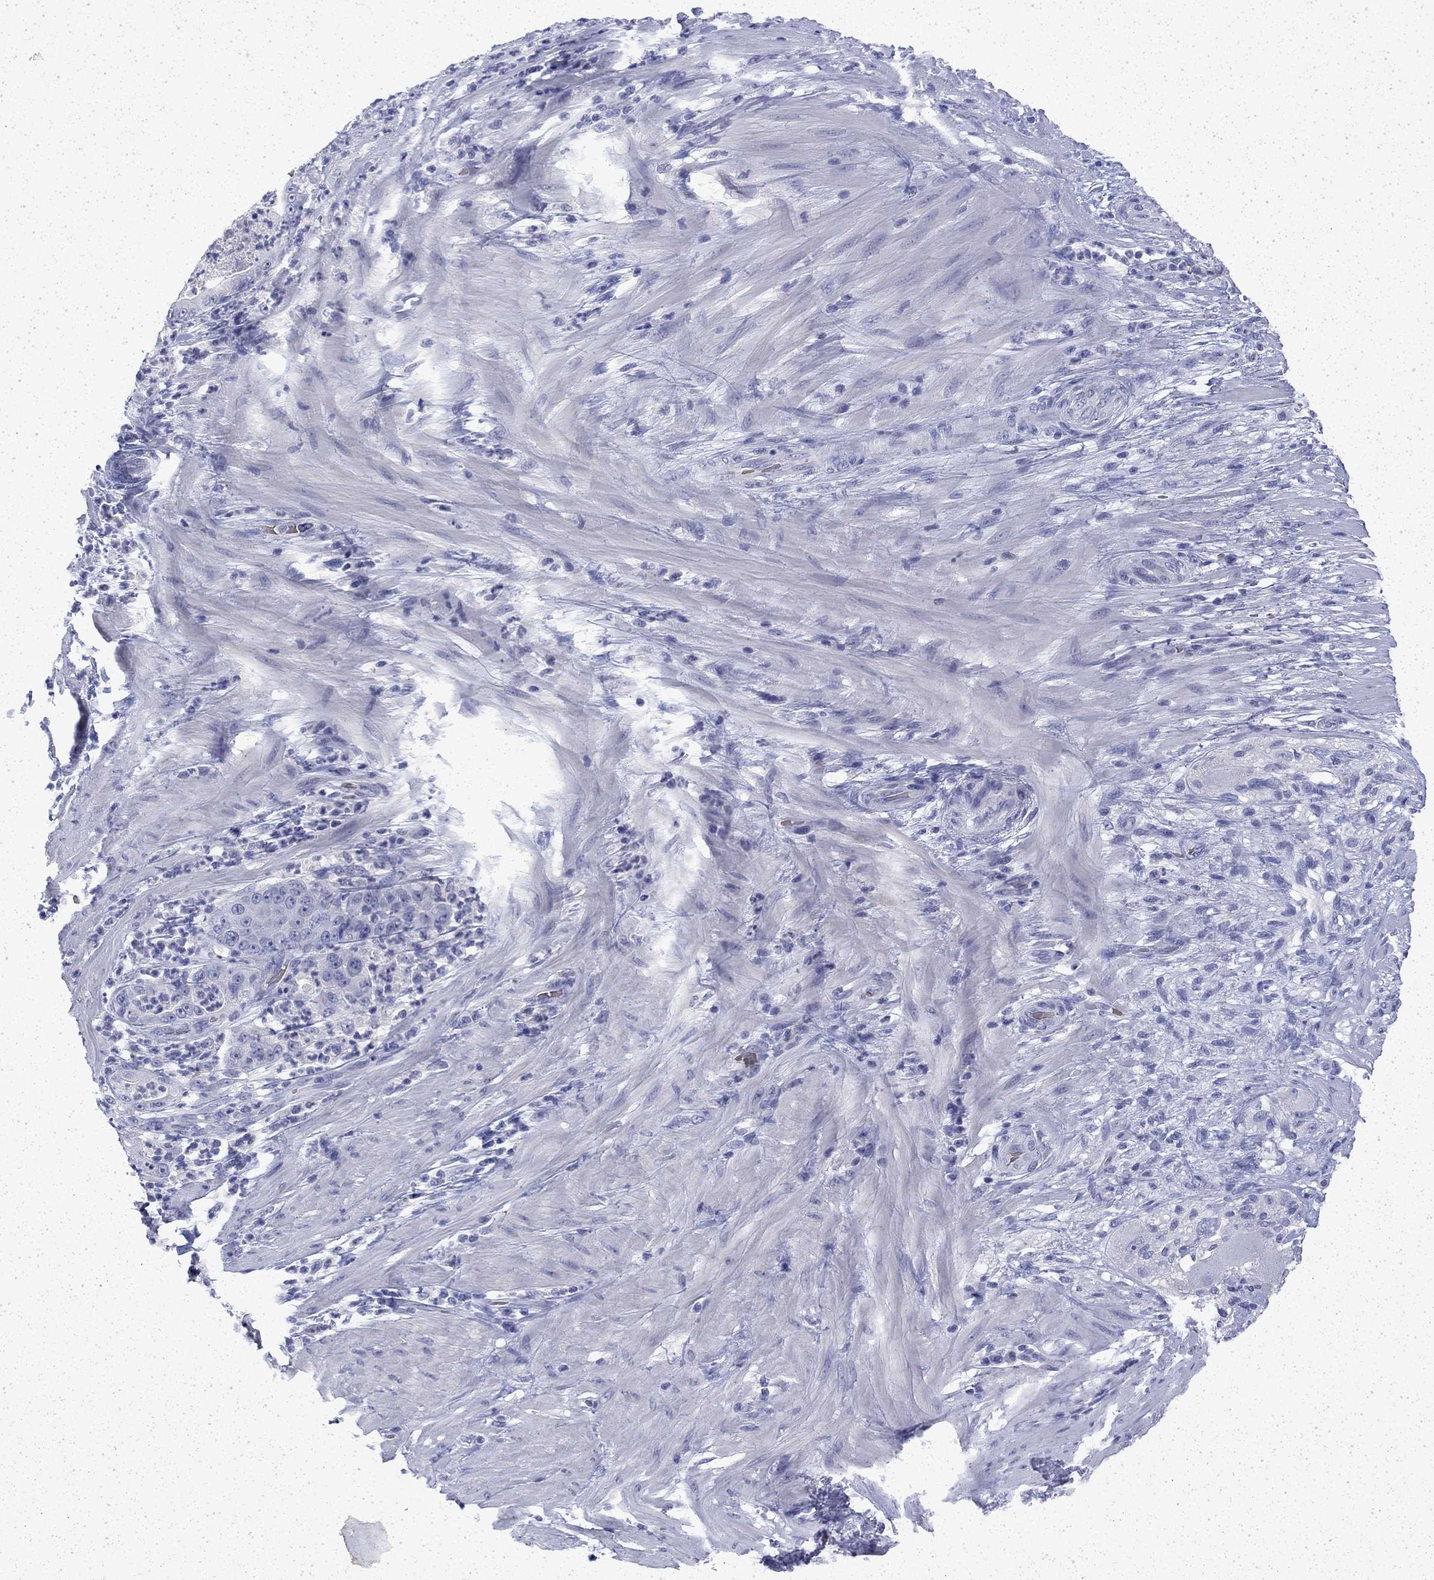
{"staining": {"intensity": "negative", "quantity": "none", "location": "none"}, "tissue": "pancreatic cancer", "cell_type": "Tumor cells", "image_type": "cancer", "snomed": [{"axis": "morphology", "description": "Adenocarcinoma, NOS"}, {"axis": "topography", "description": "Pancreas"}], "caption": "Tumor cells show no significant staining in pancreatic cancer (adenocarcinoma).", "gene": "ENPP6", "patient": {"sex": "male", "age": 71}}